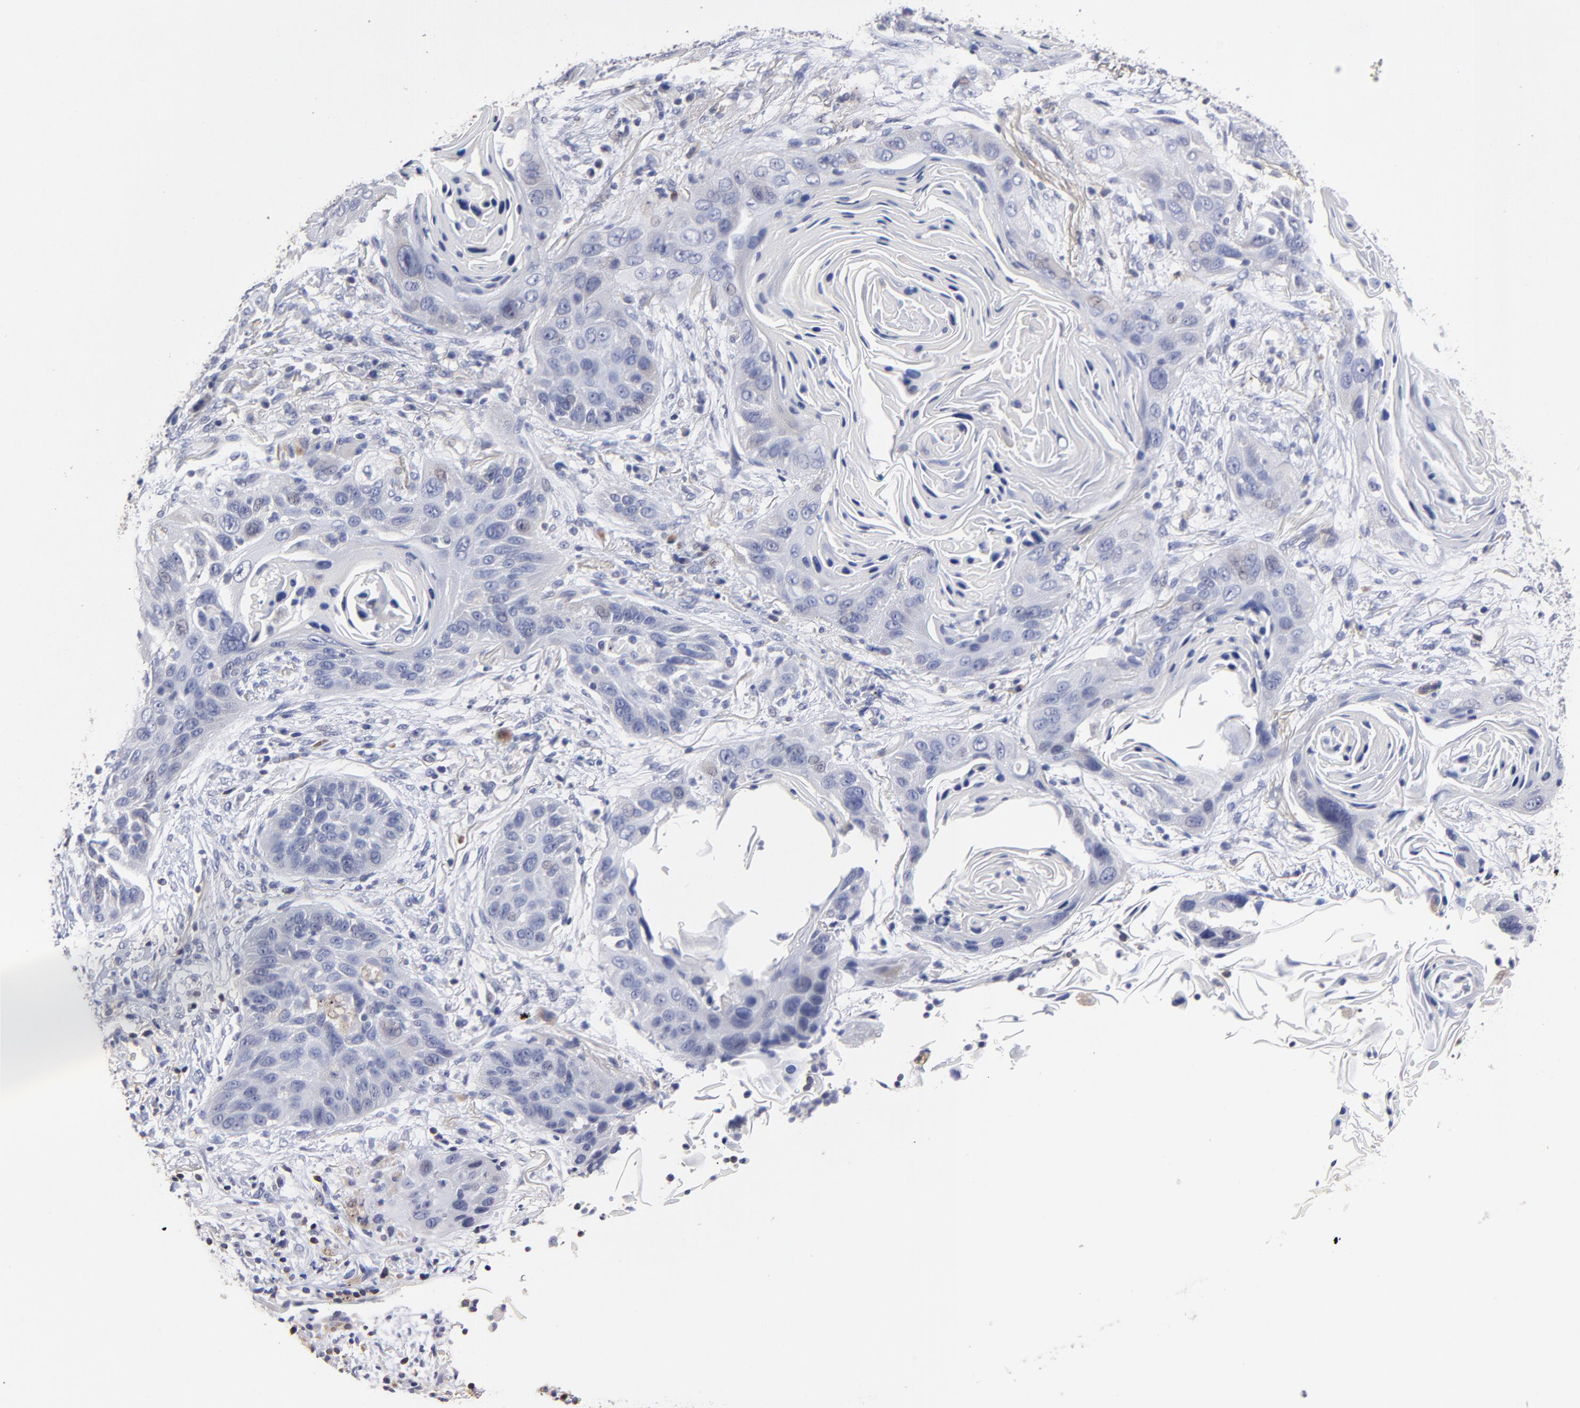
{"staining": {"intensity": "negative", "quantity": "none", "location": "none"}, "tissue": "lung cancer", "cell_type": "Tumor cells", "image_type": "cancer", "snomed": [{"axis": "morphology", "description": "Squamous cell carcinoma, NOS"}, {"axis": "topography", "description": "Lung"}], "caption": "Human lung cancer (squamous cell carcinoma) stained for a protein using IHC demonstrates no positivity in tumor cells.", "gene": "TRAT1", "patient": {"sex": "female", "age": 67}}